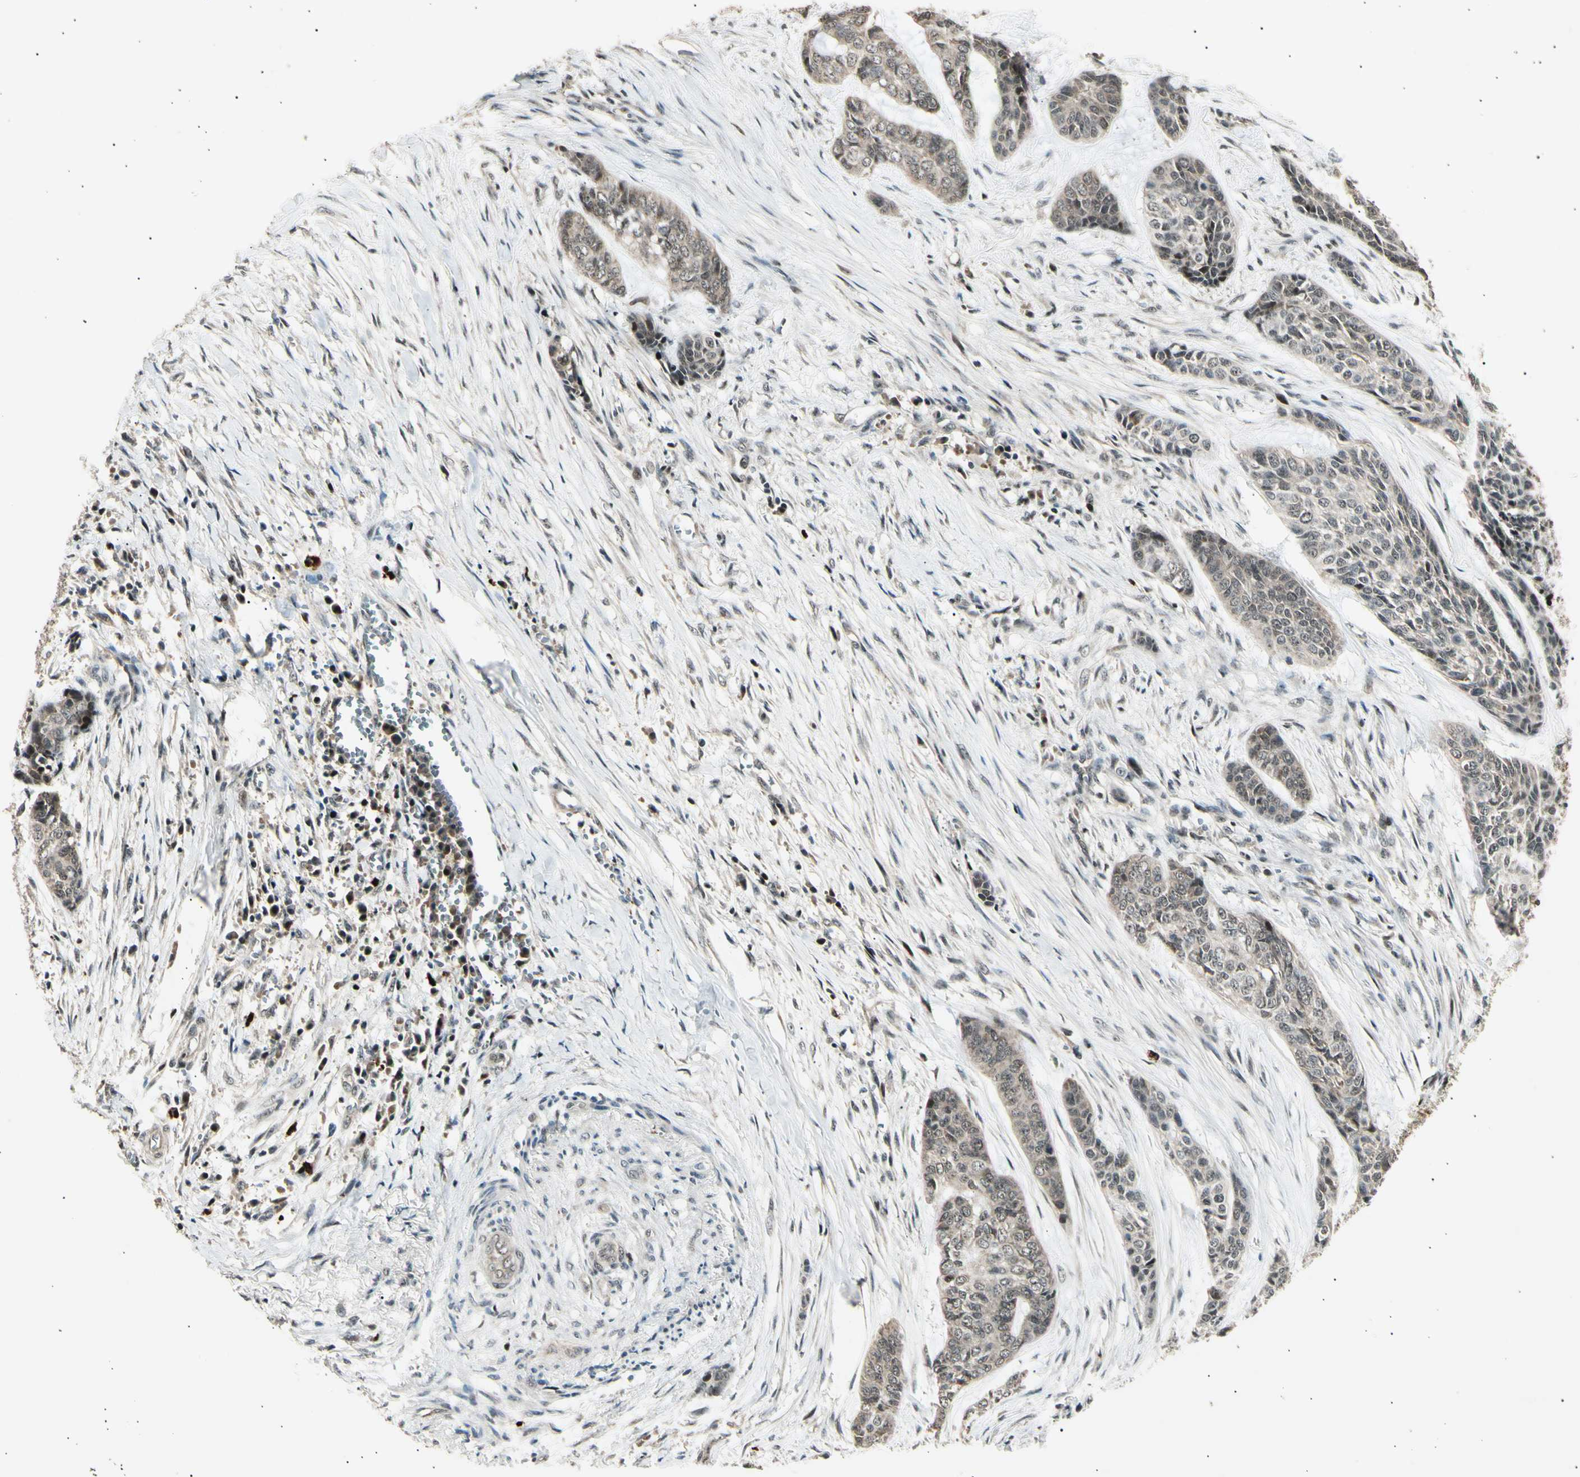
{"staining": {"intensity": "weak", "quantity": ">75%", "location": "cytoplasmic/membranous,nuclear"}, "tissue": "skin cancer", "cell_type": "Tumor cells", "image_type": "cancer", "snomed": [{"axis": "morphology", "description": "Basal cell carcinoma"}, {"axis": "topography", "description": "Skin"}], "caption": "About >75% of tumor cells in skin cancer reveal weak cytoplasmic/membranous and nuclear protein staining as visualized by brown immunohistochemical staining.", "gene": "NUAK2", "patient": {"sex": "female", "age": 64}}